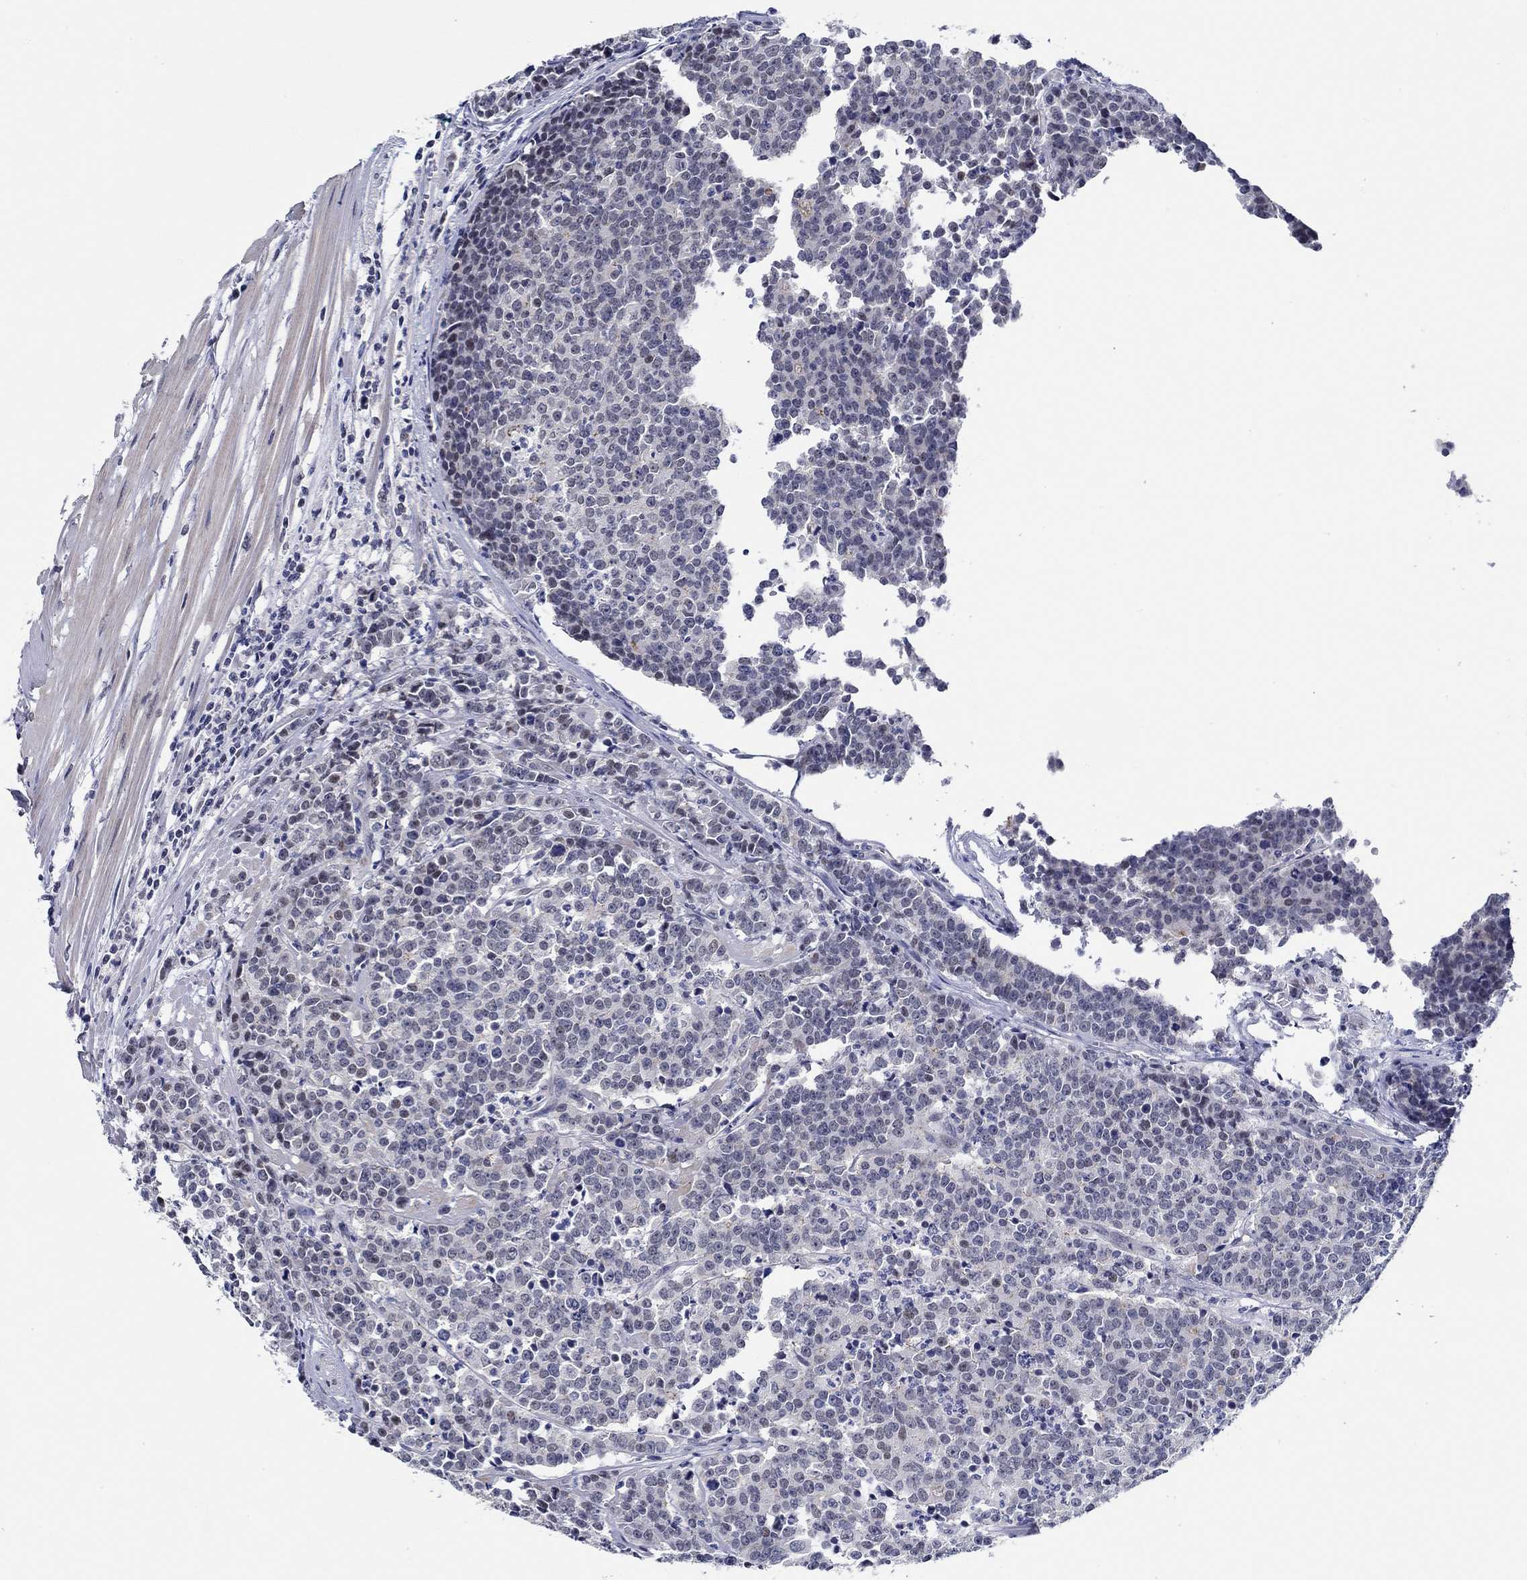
{"staining": {"intensity": "negative", "quantity": "none", "location": "none"}, "tissue": "prostate cancer", "cell_type": "Tumor cells", "image_type": "cancer", "snomed": [{"axis": "morphology", "description": "Adenocarcinoma, NOS"}, {"axis": "topography", "description": "Prostate"}], "caption": "Immunohistochemistry photomicrograph of human prostate cancer stained for a protein (brown), which displays no staining in tumor cells.", "gene": "SLC34A1", "patient": {"sex": "male", "age": 67}}